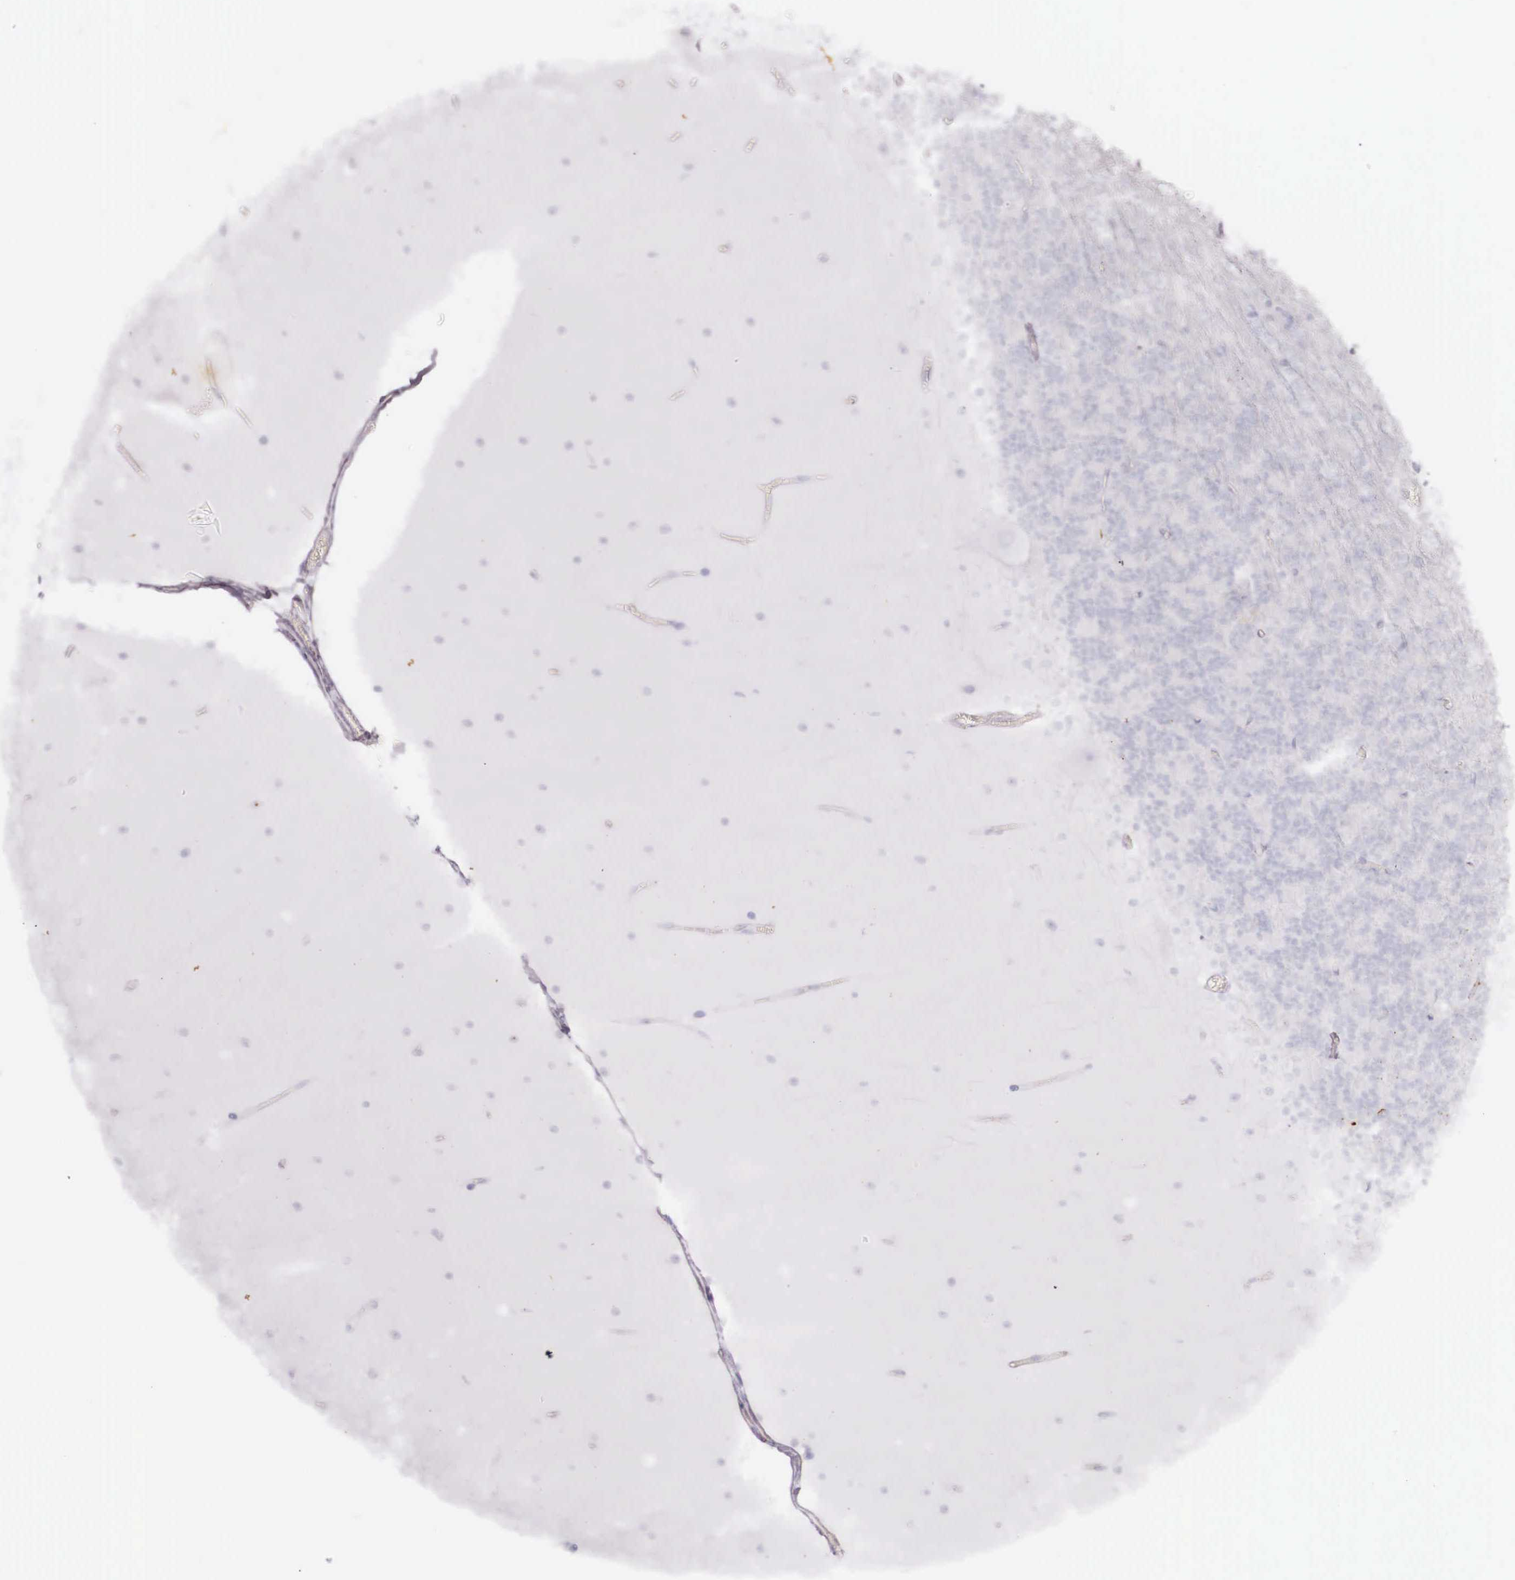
{"staining": {"intensity": "negative", "quantity": "none", "location": "none"}, "tissue": "cerebellum", "cell_type": "Cells in granular layer", "image_type": "normal", "snomed": [{"axis": "morphology", "description": "Normal tissue, NOS"}, {"axis": "topography", "description": "Cerebellum"}], "caption": "IHC of normal human cerebellum displays no staining in cells in granular layer.", "gene": "KRT14", "patient": {"sex": "female", "age": 19}}